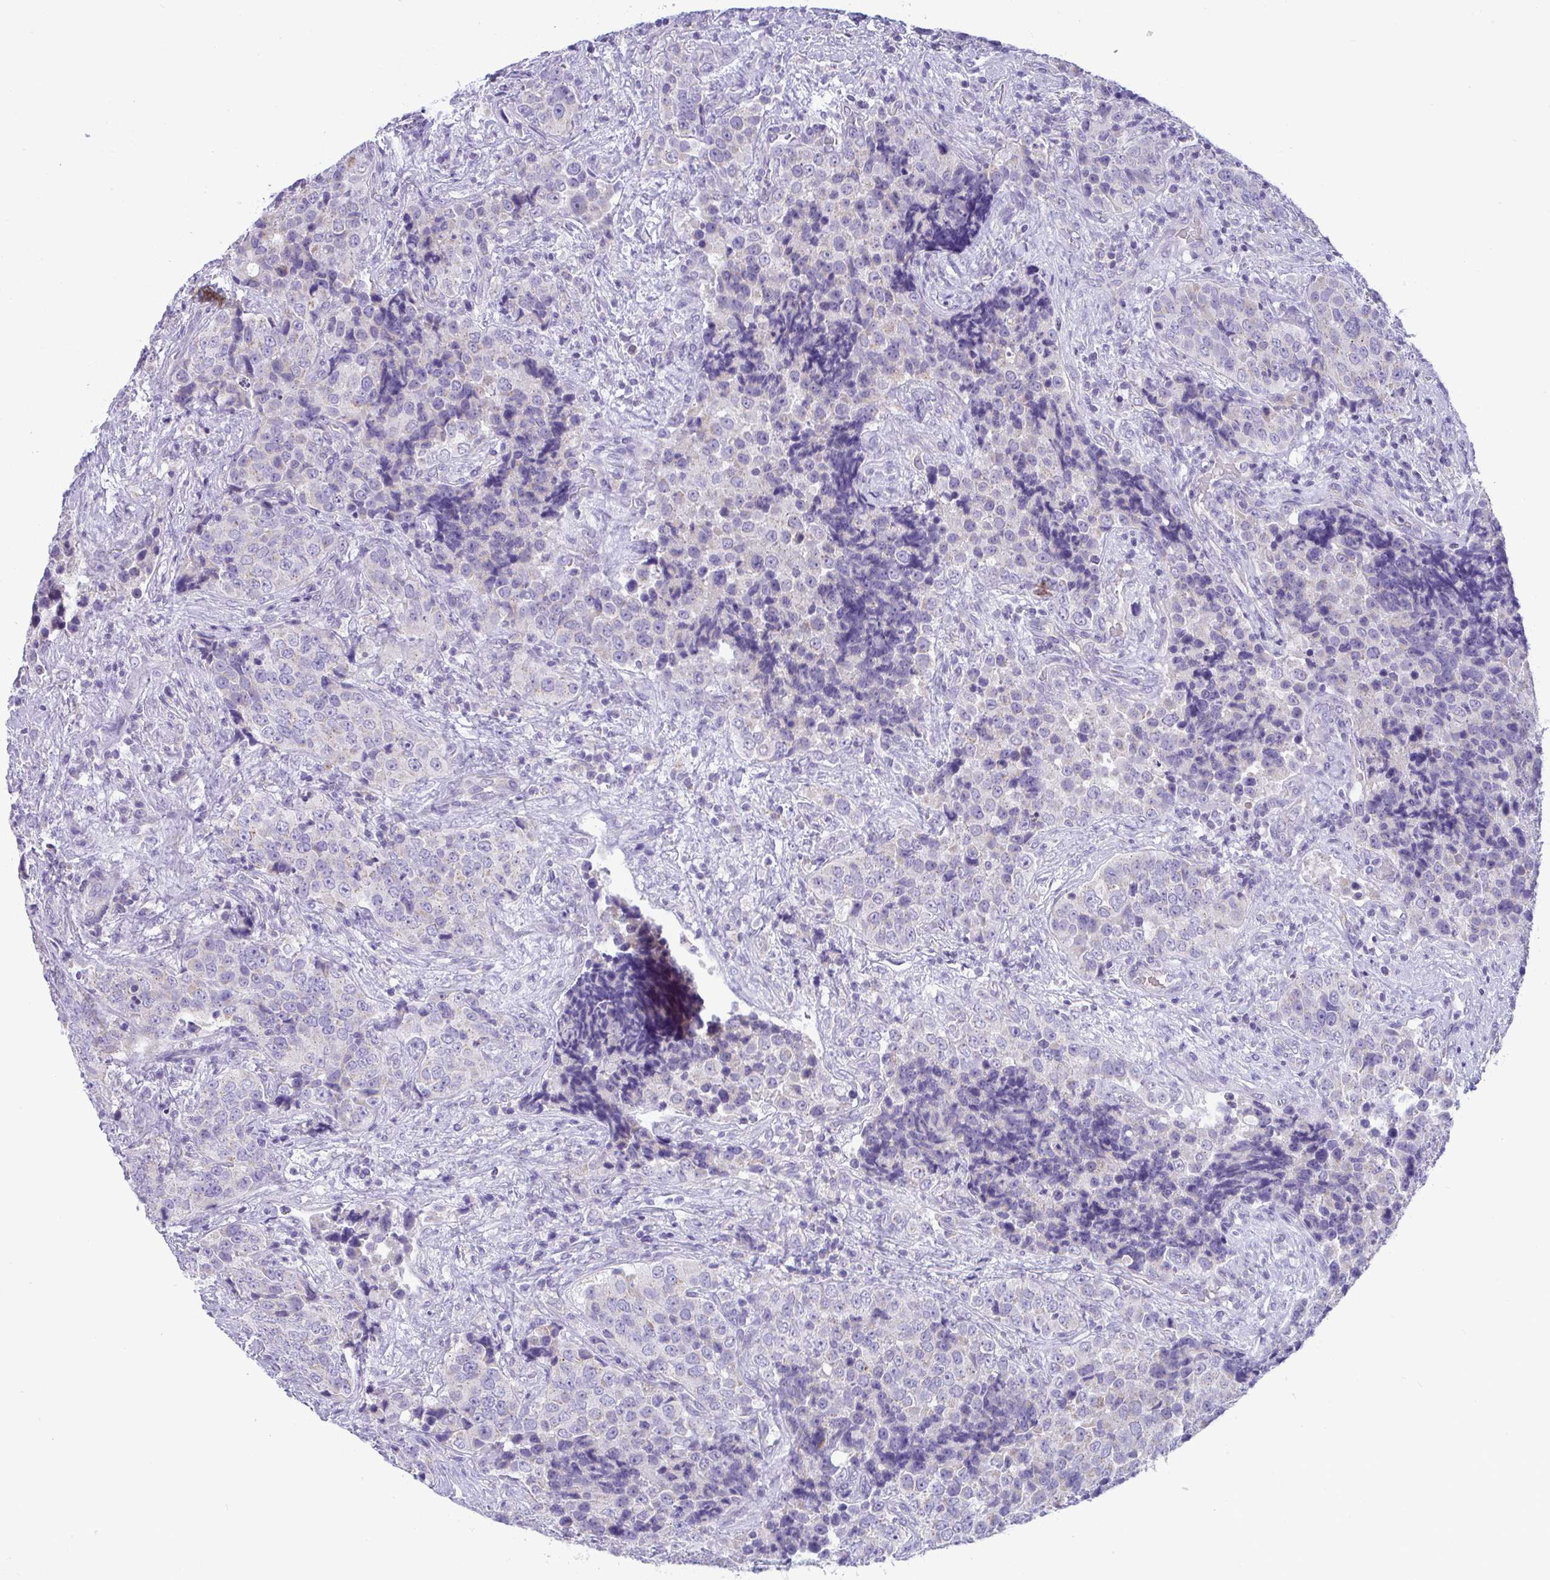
{"staining": {"intensity": "negative", "quantity": "none", "location": "none"}, "tissue": "urothelial cancer", "cell_type": "Tumor cells", "image_type": "cancer", "snomed": [{"axis": "morphology", "description": "Urothelial carcinoma, NOS"}, {"axis": "topography", "description": "Urinary bladder"}], "caption": "Photomicrograph shows no protein expression in tumor cells of urothelial cancer tissue.", "gene": "PLA2G12B", "patient": {"sex": "male", "age": 52}}